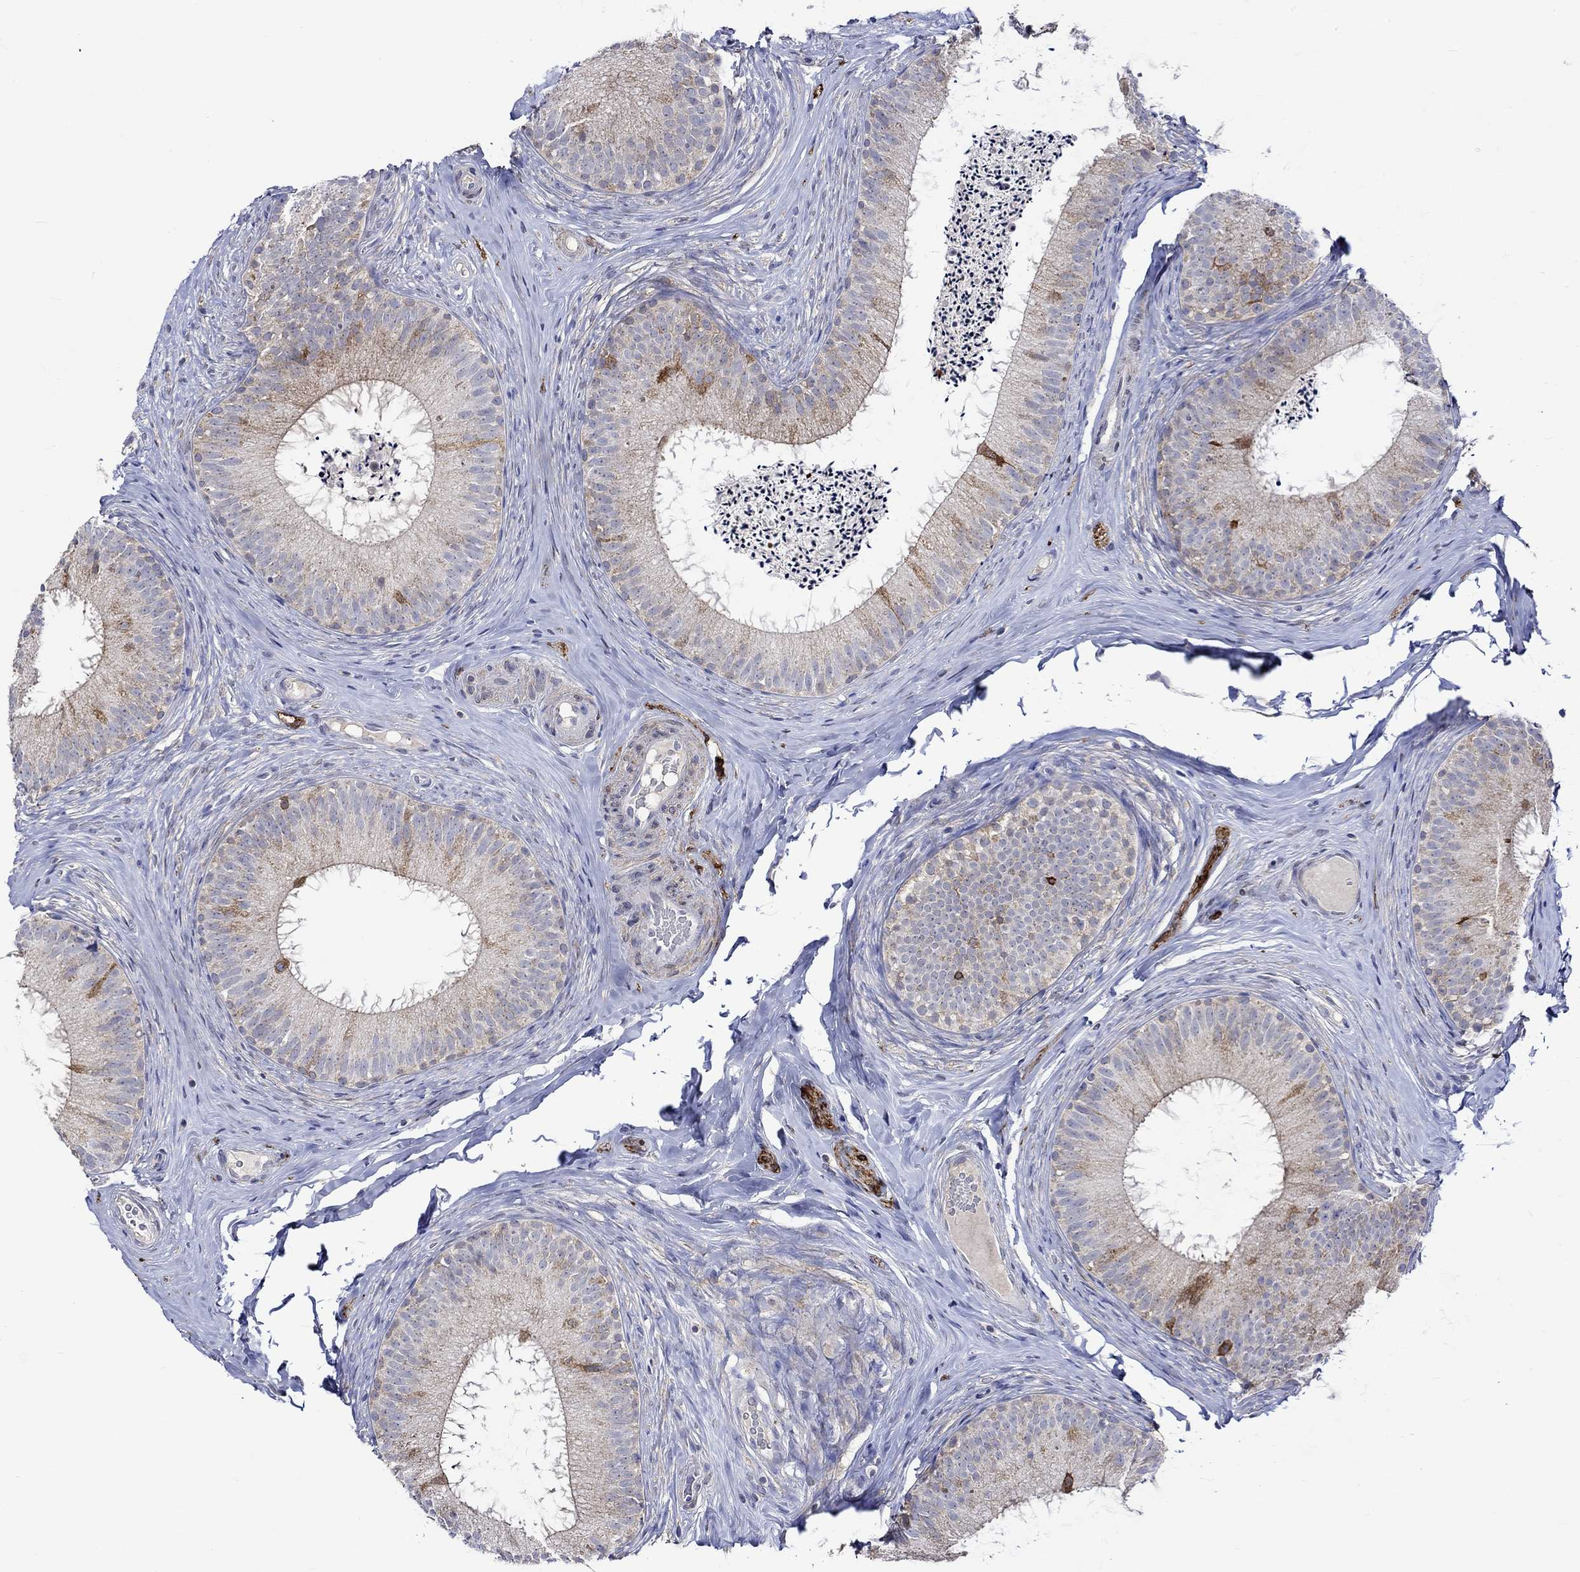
{"staining": {"intensity": "strong", "quantity": "25%-75%", "location": "cytoplasmic/membranous"}, "tissue": "epididymis", "cell_type": "Glandular cells", "image_type": "normal", "snomed": [{"axis": "morphology", "description": "Normal tissue, NOS"}, {"axis": "morphology", "description": "Carcinoma, Embryonal, NOS"}, {"axis": "topography", "description": "Testis"}, {"axis": "topography", "description": "Epididymis"}], "caption": "Human epididymis stained with a brown dye shows strong cytoplasmic/membranous positive expression in approximately 25%-75% of glandular cells.", "gene": "CRYAB", "patient": {"sex": "male", "age": 24}}